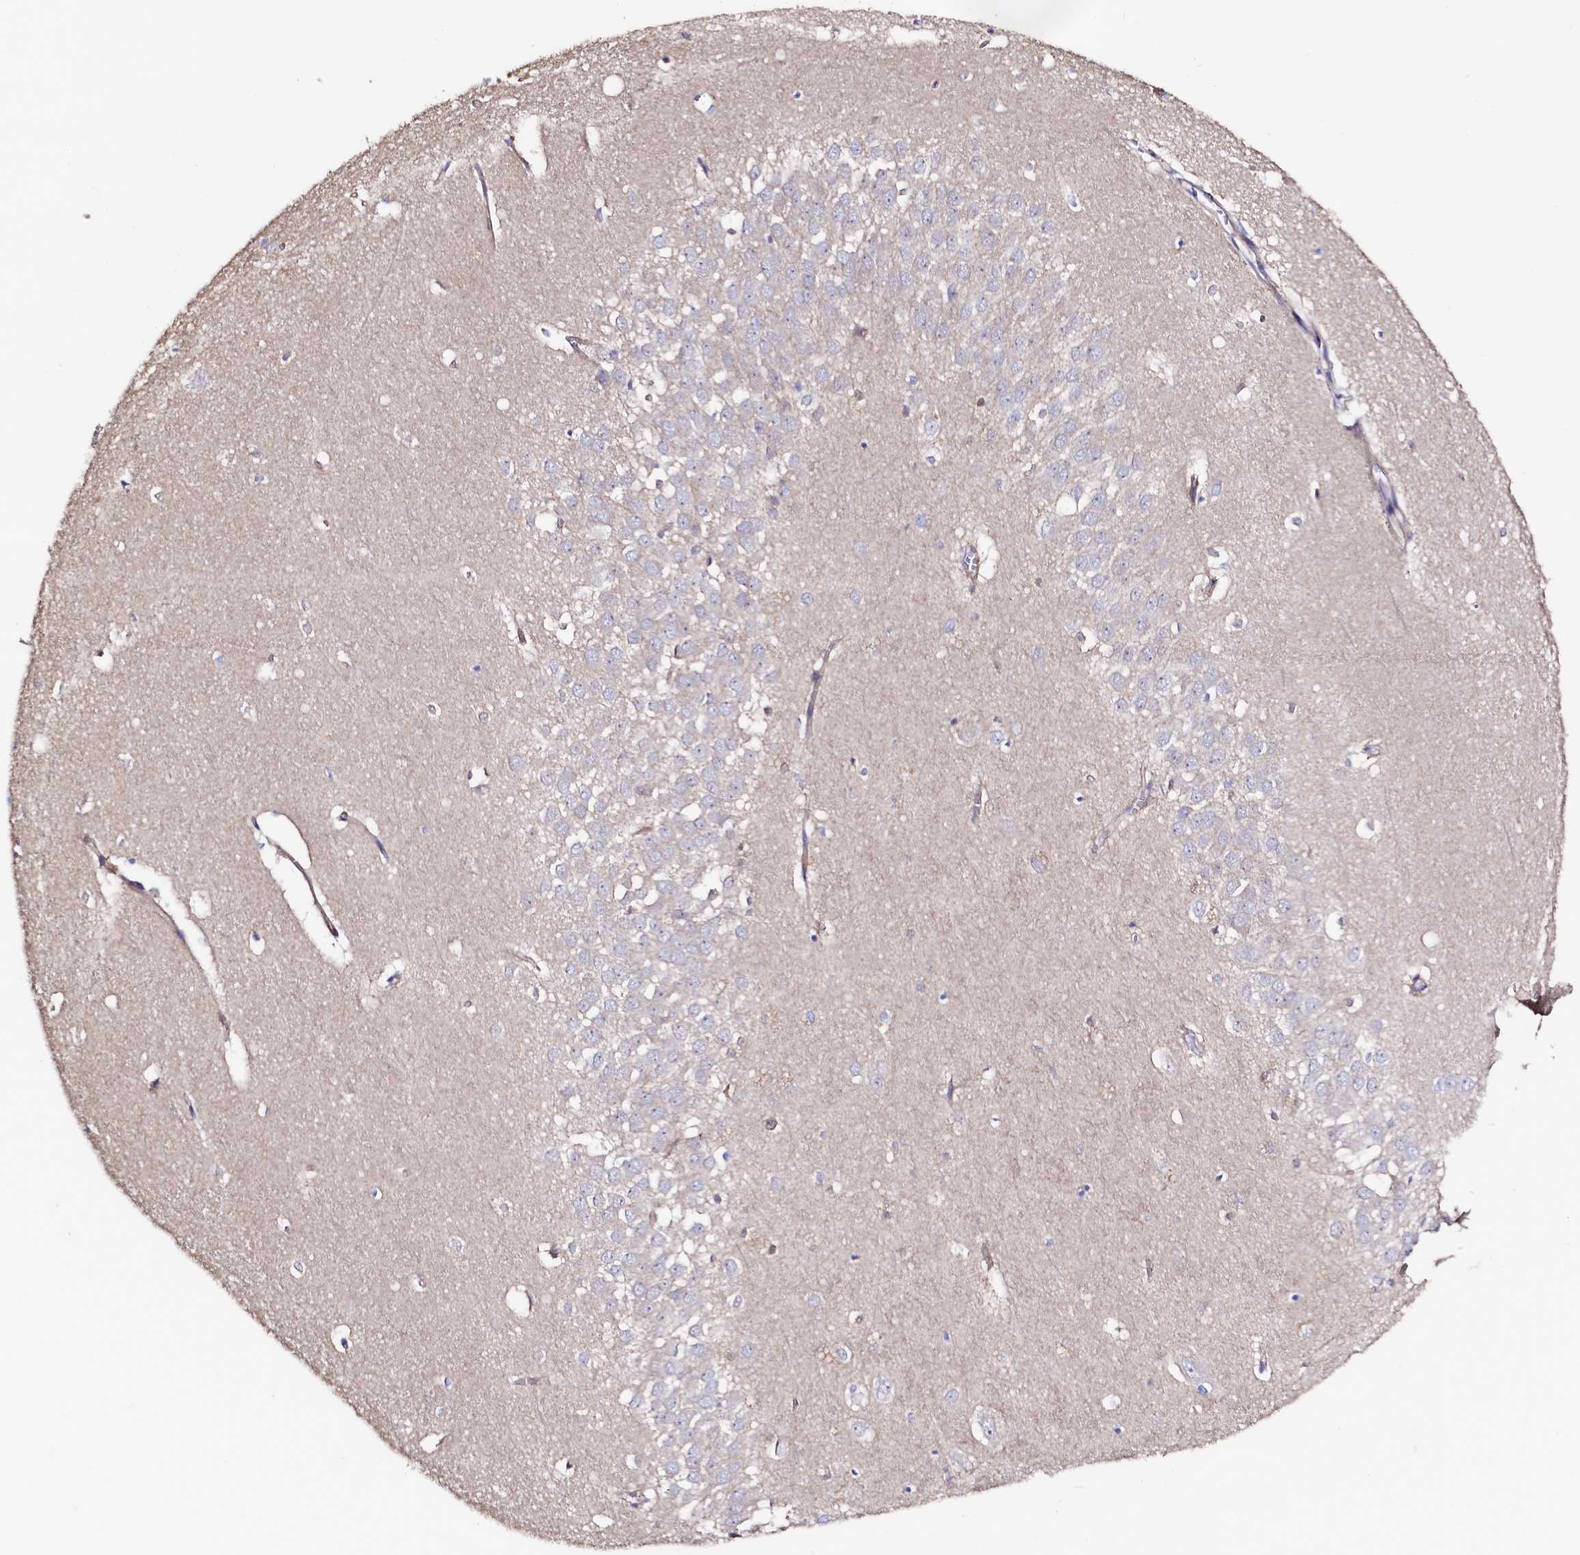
{"staining": {"intensity": "negative", "quantity": "none", "location": "none"}, "tissue": "hippocampus", "cell_type": "Glial cells", "image_type": "normal", "snomed": [{"axis": "morphology", "description": "Normal tissue, NOS"}, {"axis": "topography", "description": "Hippocampus"}], "caption": "This is an immunohistochemistry (IHC) image of unremarkable hippocampus. There is no expression in glial cells.", "gene": "WNT8A", "patient": {"sex": "female", "age": 64}}